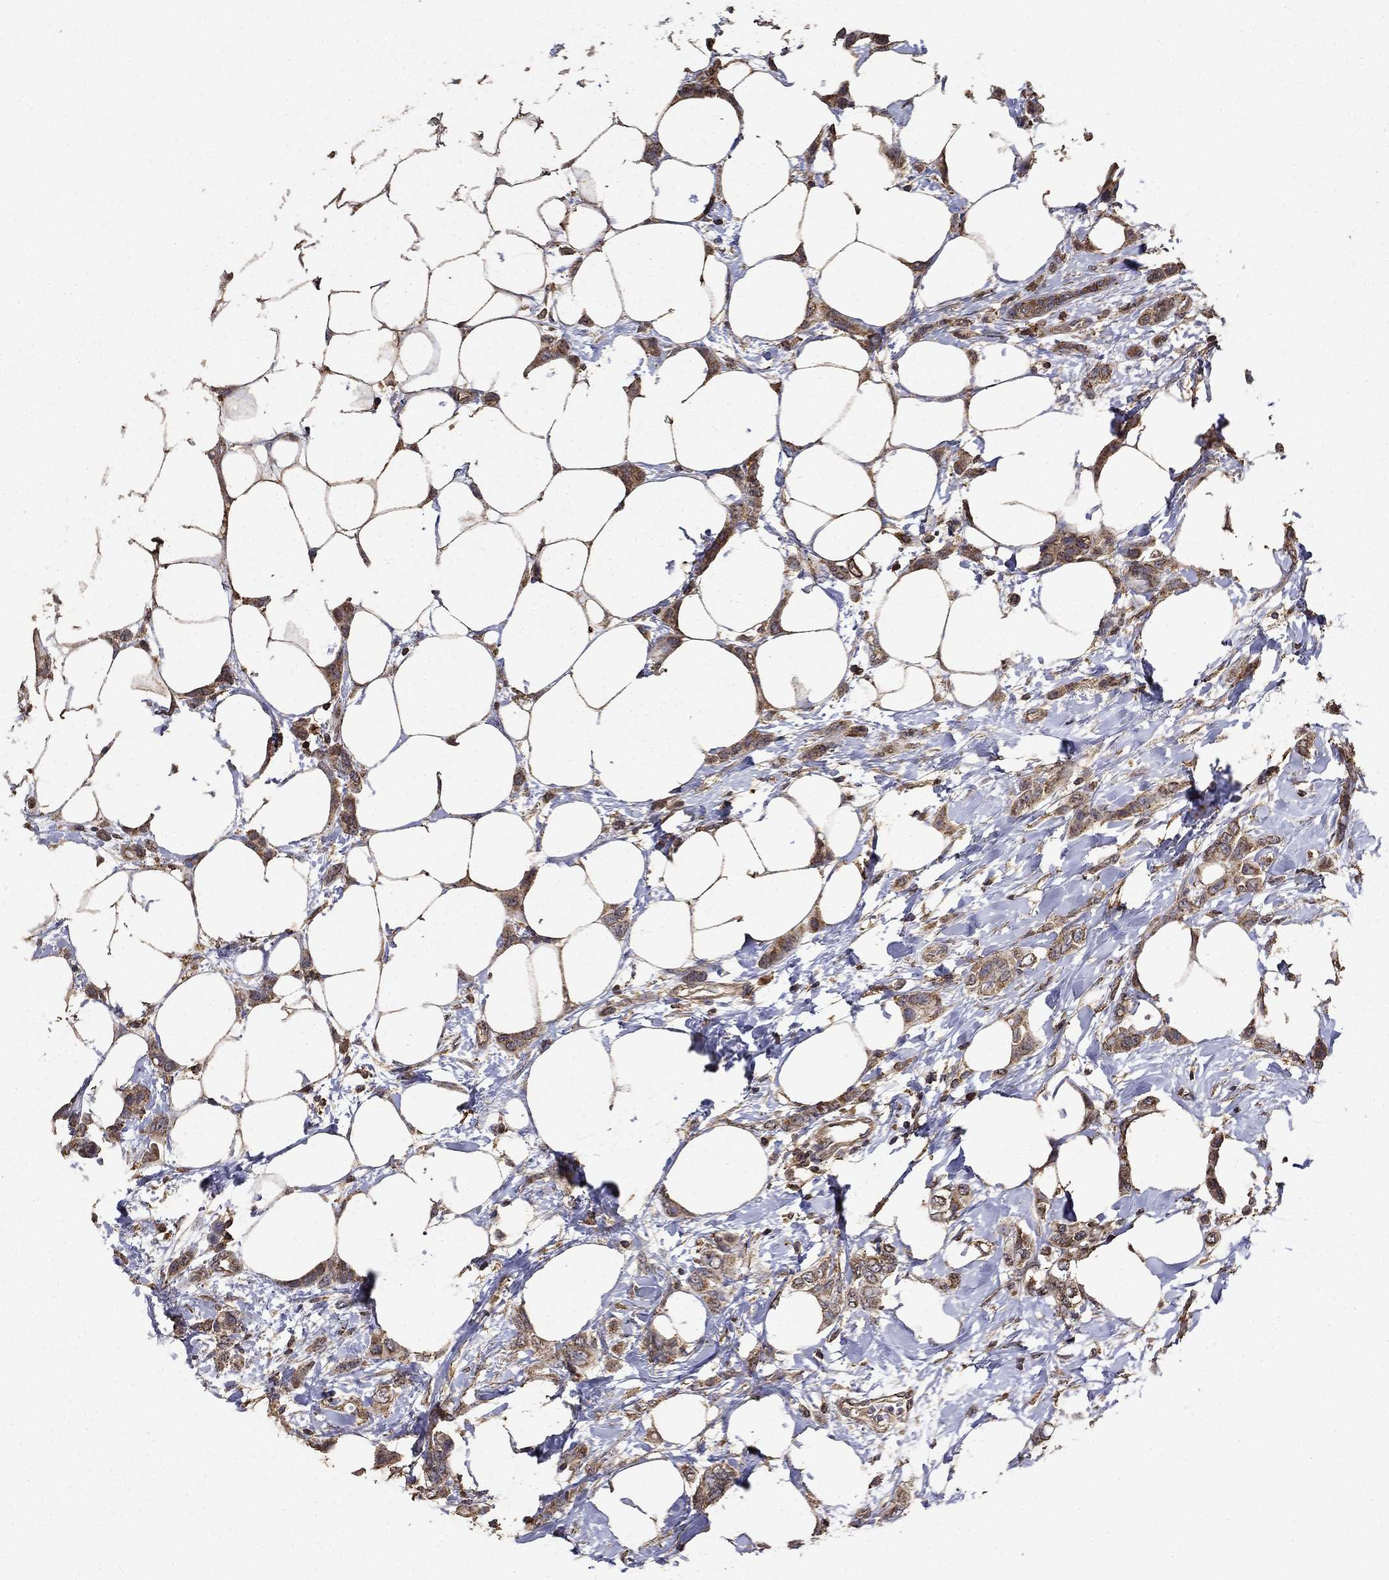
{"staining": {"intensity": "moderate", "quantity": "25%-75%", "location": "cytoplasmic/membranous"}, "tissue": "breast cancer", "cell_type": "Tumor cells", "image_type": "cancer", "snomed": [{"axis": "morphology", "description": "Lobular carcinoma"}, {"axis": "topography", "description": "Breast"}], "caption": "A micrograph showing moderate cytoplasmic/membranous expression in approximately 25%-75% of tumor cells in breast cancer (lobular carcinoma), as visualized by brown immunohistochemical staining.", "gene": "IFRD1", "patient": {"sex": "female", "age": 66}}